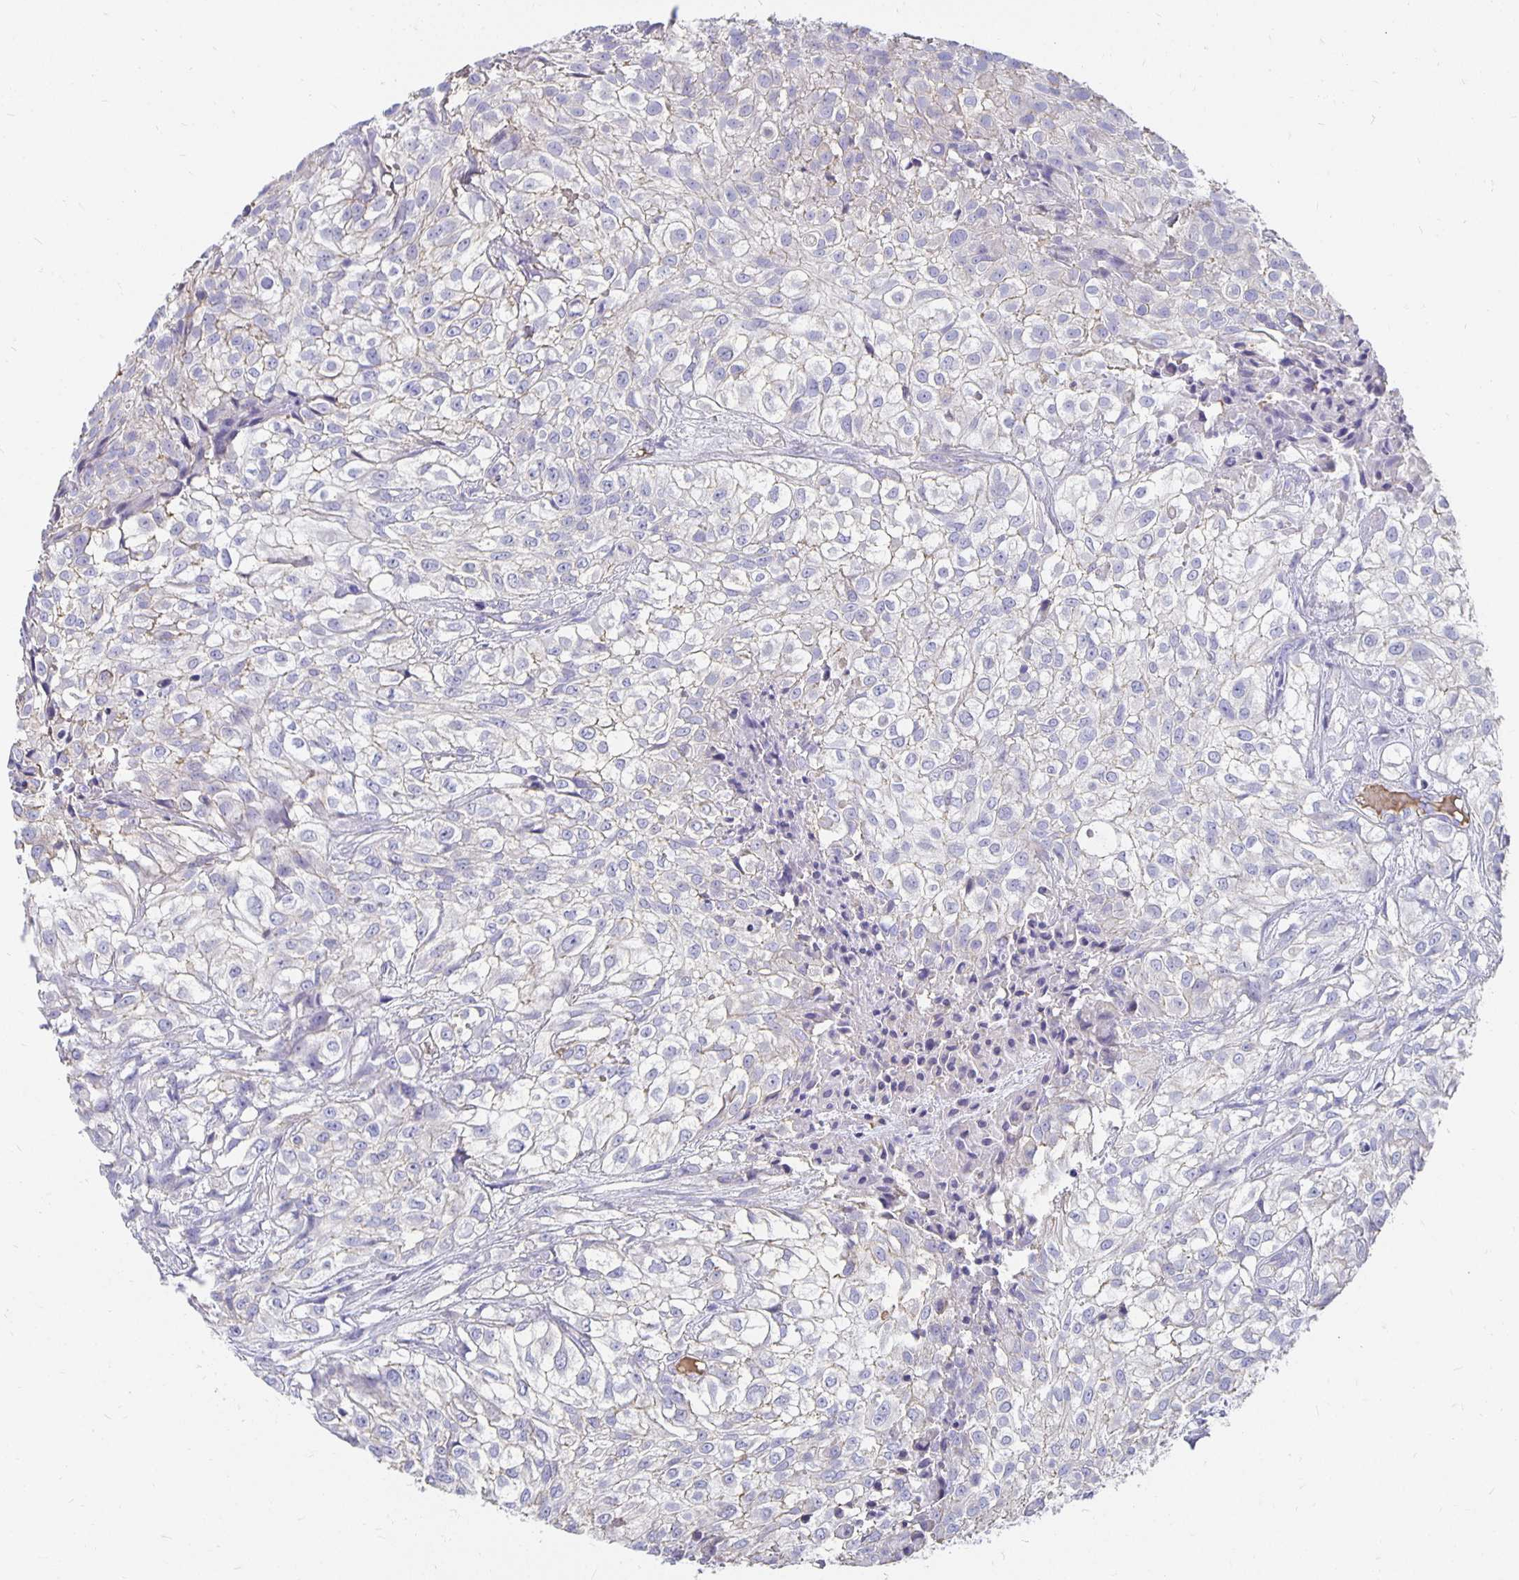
{"staining": {"intensity": "negative", "quantity": "none", "location": "none"}, "tissue": "urothelial cancer", "cell_type": "Tumor cells", "image_type": "cancer", "snomed": [{"axis": "morphology", "description": "Urothelial carcinoma, High grade"}, {"axis": "topography", "description": "Urinary bladder"}], "caption": "Immunohistochemical staining of human high-grade urothelial carcinoma demonstrates no significant staining in tumor cells.", "gene": "APOB", "patient": {"sex": "male", "age": 56}}